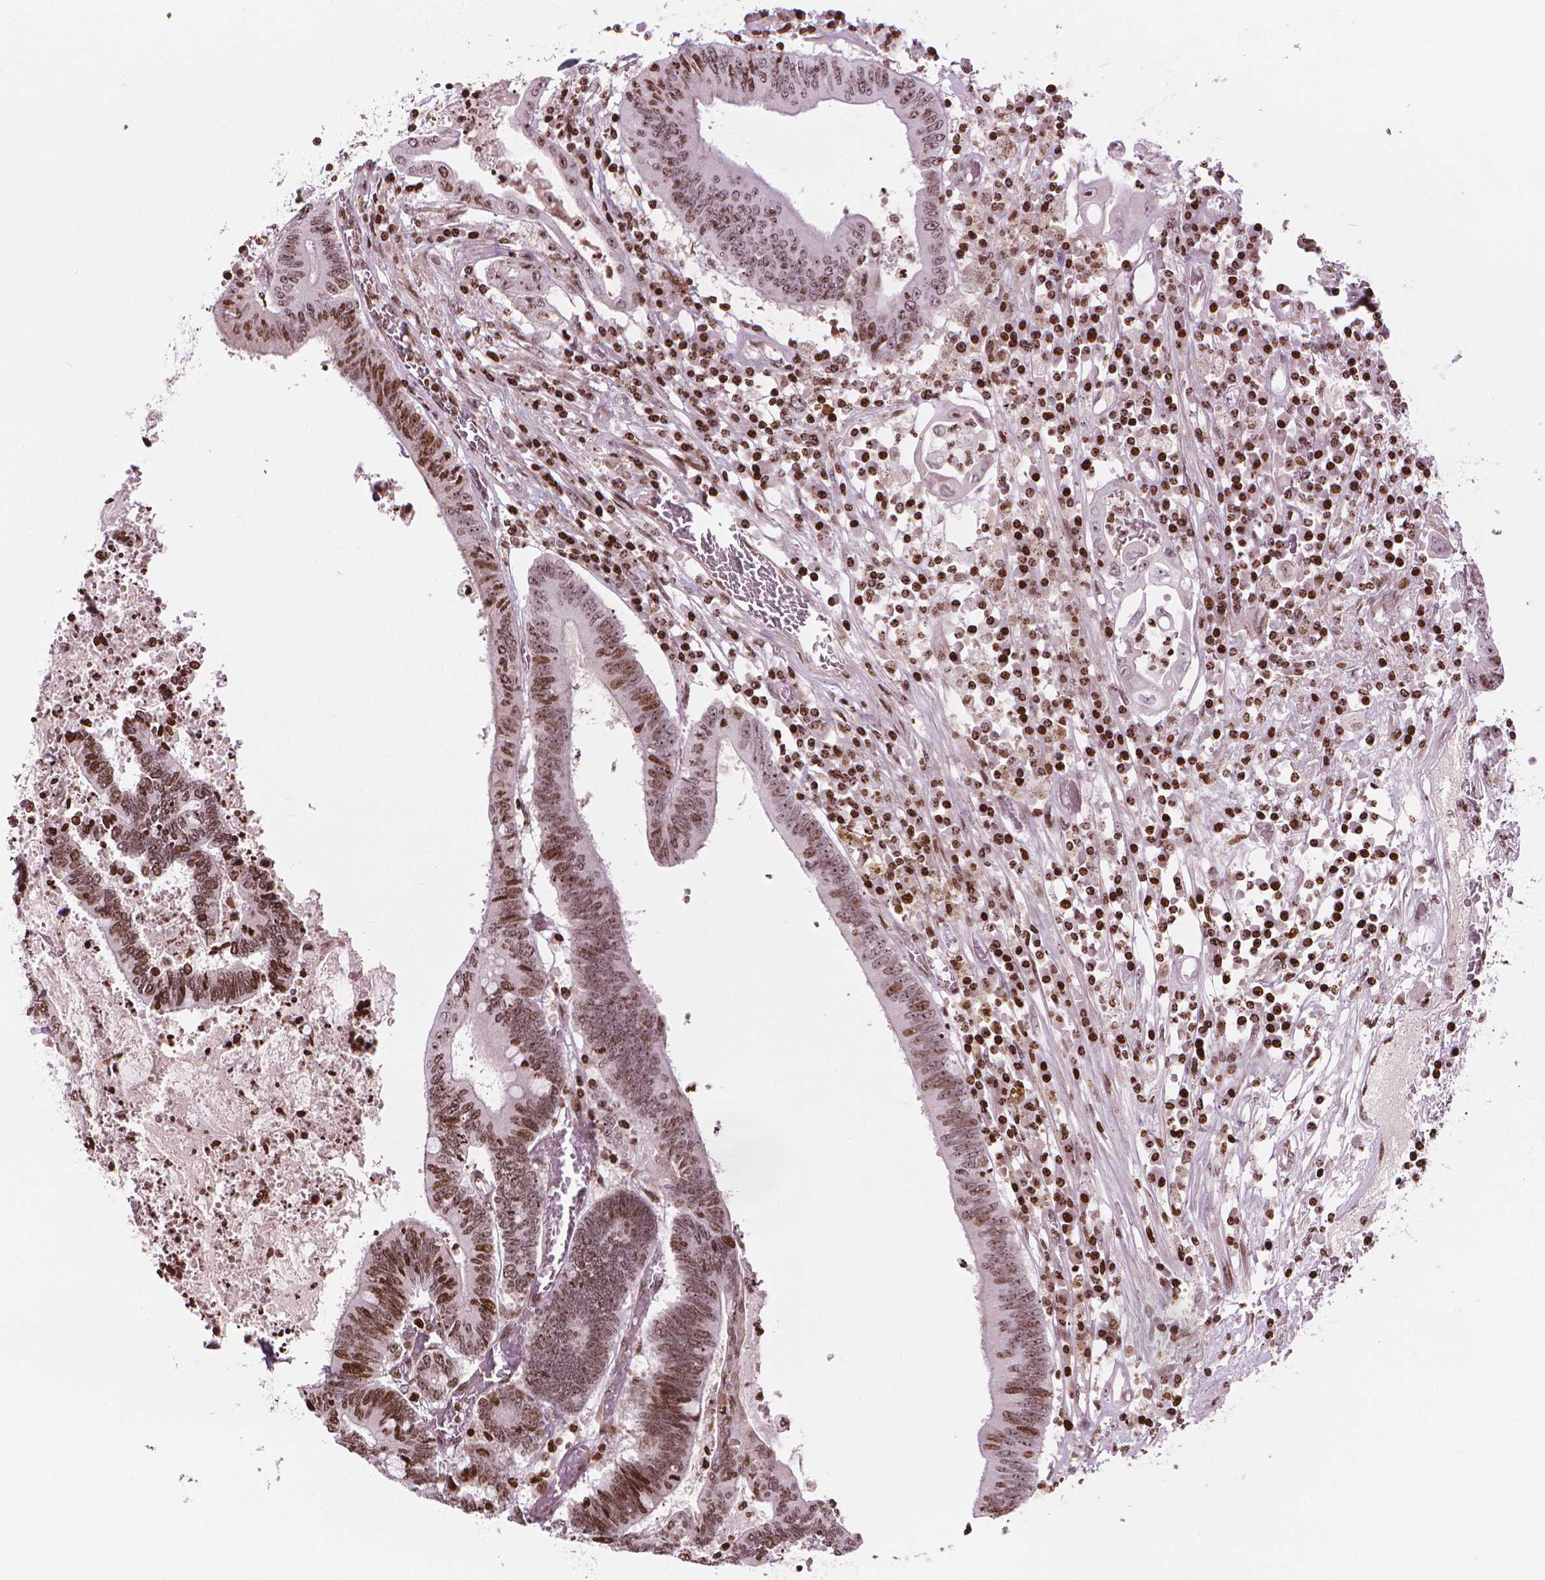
{"staining": {"intensity": "moderate", "quantity": ">75%", "location": "nuclear"}, "tissue": "colorectal cancer", "cell_type": "Tumor cells", "image_type": "cancer", "snomed": [{"axis": "morphology", "description": "Adenocarcinoma, NOS"}, {"axis": "topography", "description": "Rectum"}], "caption": "Immunohistochemical staining of human colorectal adenocarcinoma reveals medium levels of moderate nuclear protein expression in approximately >75% of tumor cells.", "gene": "PIP4K2A", "patient": {"sex": "male", "age": 54}}